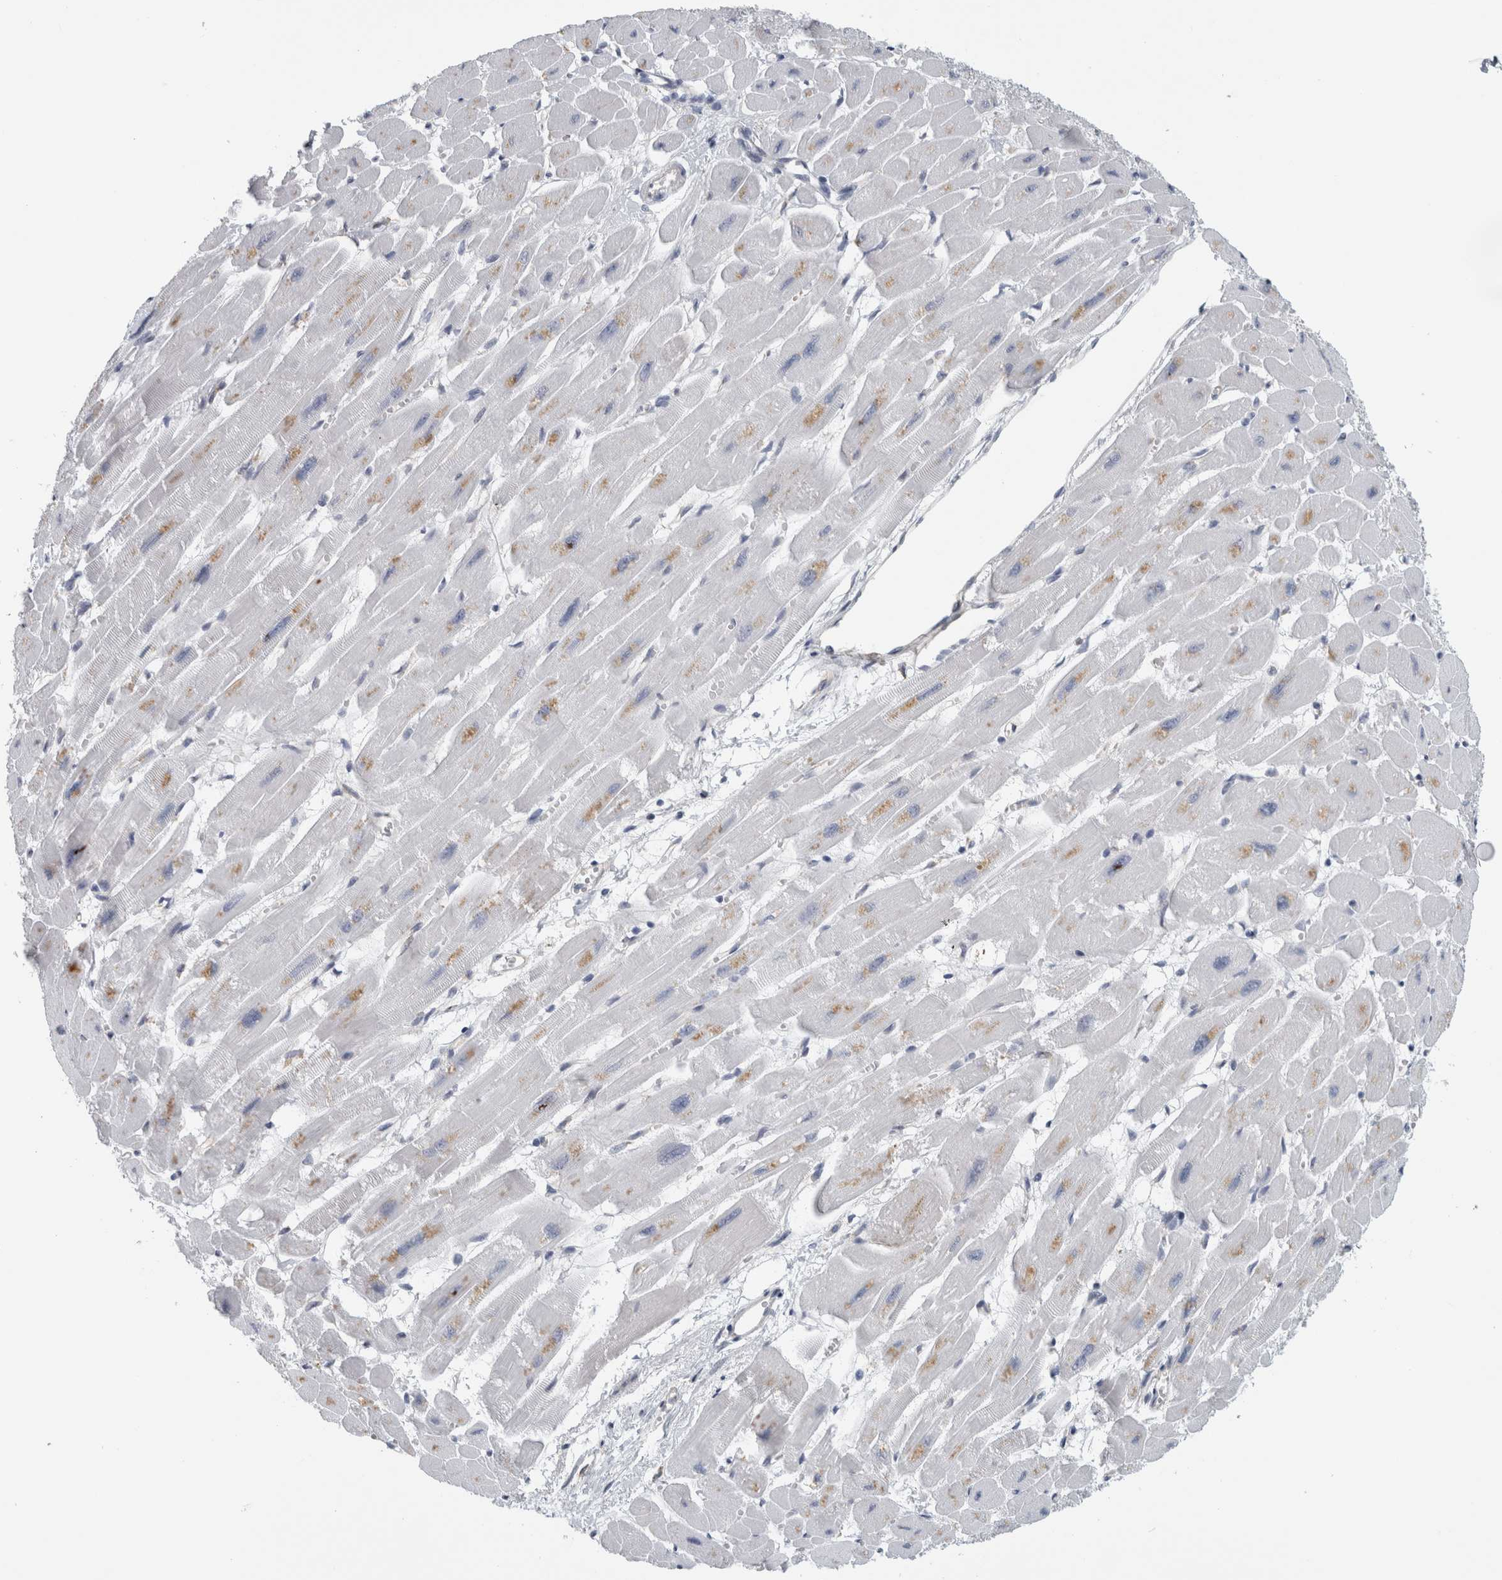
{"staining": {"intensity": "weak", "quantity": "<25%", "location": "cytoplasmic/membranous"}, "tissue": "heart muscle", "cell_type": "Cardiomyocytes", "image_type": "normal", "snomed": [{"axis": "morphology", "description": "Normal tissue, NOS"}, {"axis": "topography", "description": "Heart"}], "caption": "IHC histopathology image of normal heart muscle: human heart muscle stained with DAB (3,3'-diaminobenzidine) exhibits no significant protein staining in cardiomyocytes. (Stains: DAB (3,3'-diaminobenzidine) immunohistochemistry with hematoxylin counter stain, Microscopy: brightfield microscopy at high magnification).", "gene": "B3GNT3", "patient": {"sex": "female", "age": 54}}